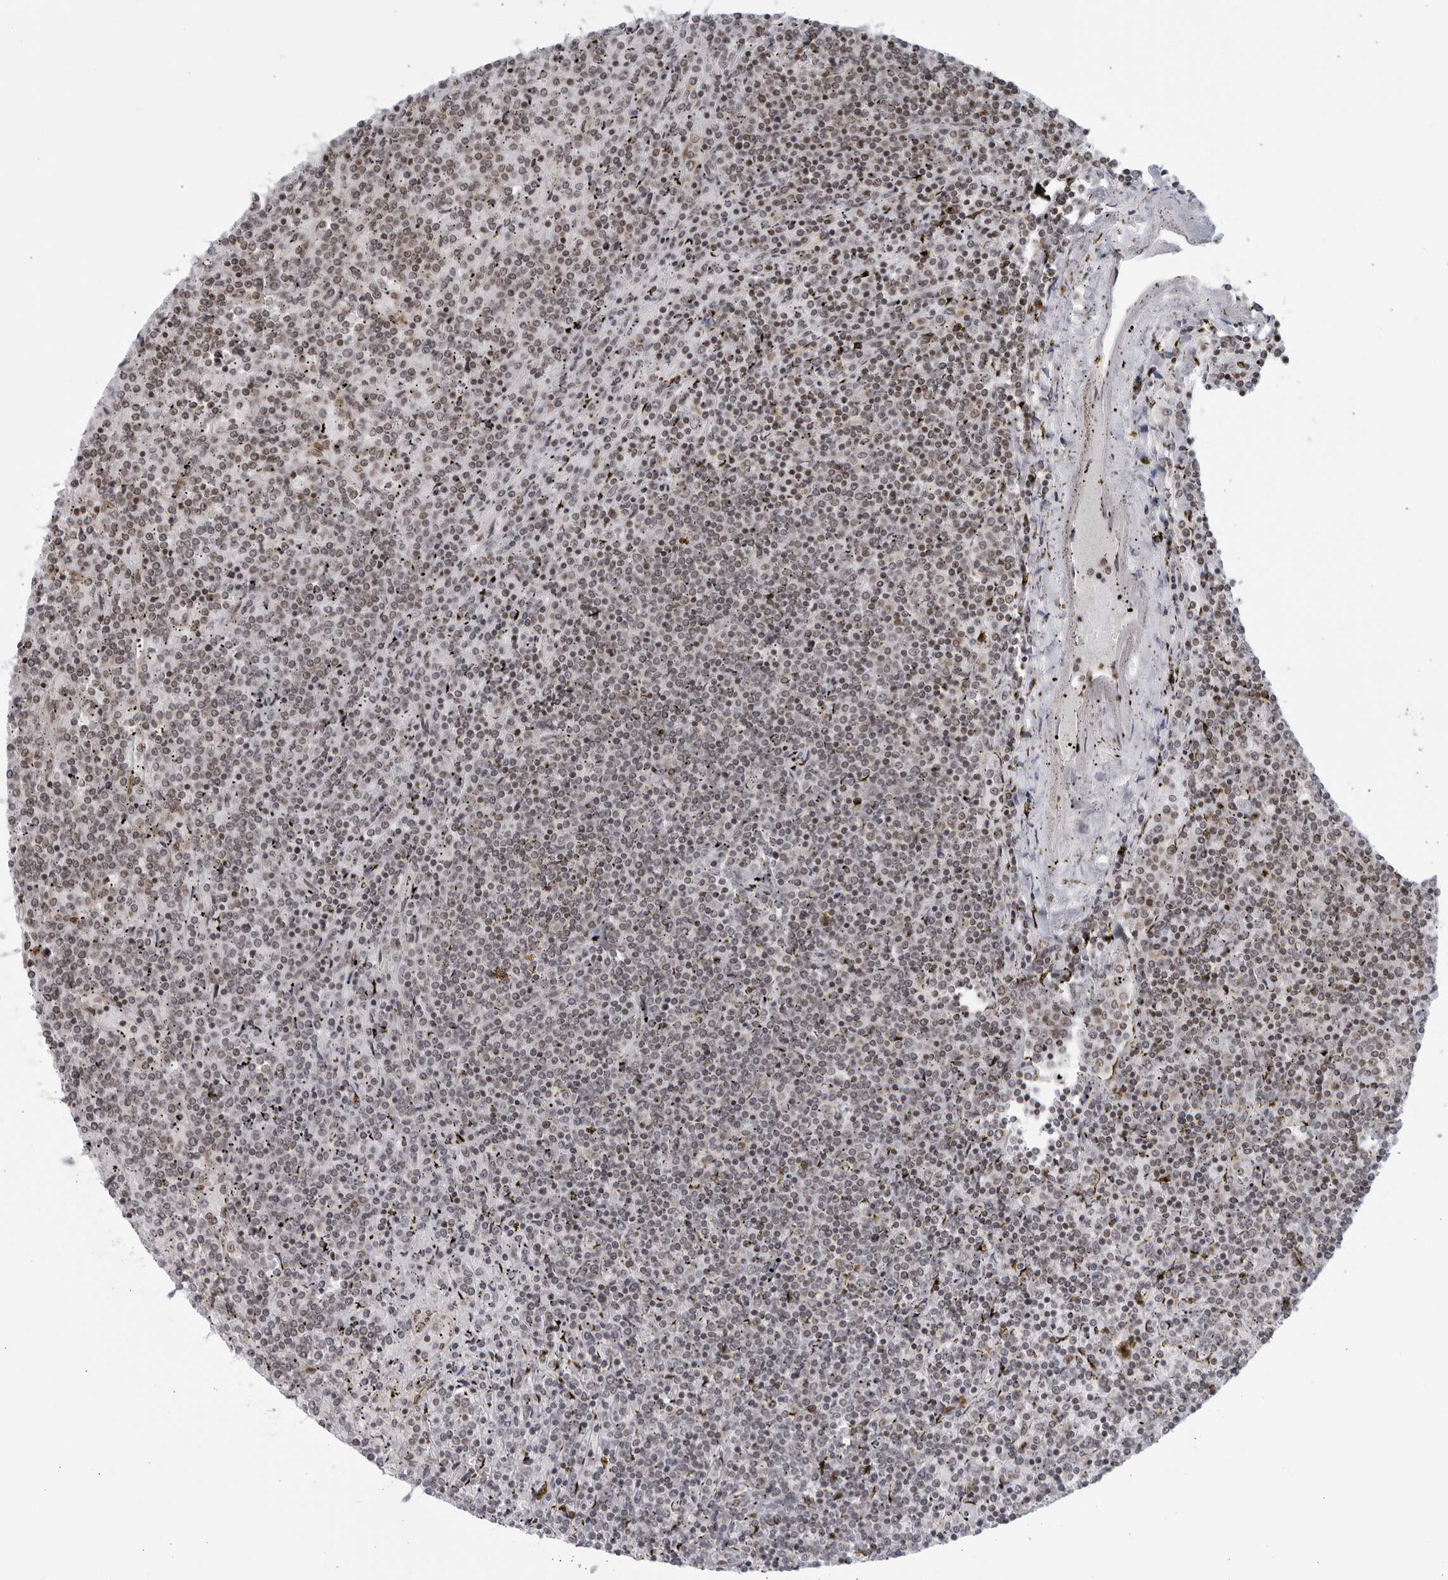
{"staining": {"intensity": "negative", "quantity": "none", "location": "none"}, "tissue": "lymphoma", "cell_type": "Tumor cells", "image_type": "cancer", "snomed": [{"axis": "morphology", "description": "Malignant lymphoma, non-Hodgkin's type, Low grade"}, {"axis": "topography", "description": "Spleen"}], "caption": "Tumor cells are negative for protein expression in human malignant lymphoma, non-Hodgkin's type (low-grade).", "gene": "RAB11FIP3", "patient": {"sex": "female", "age": 19}}